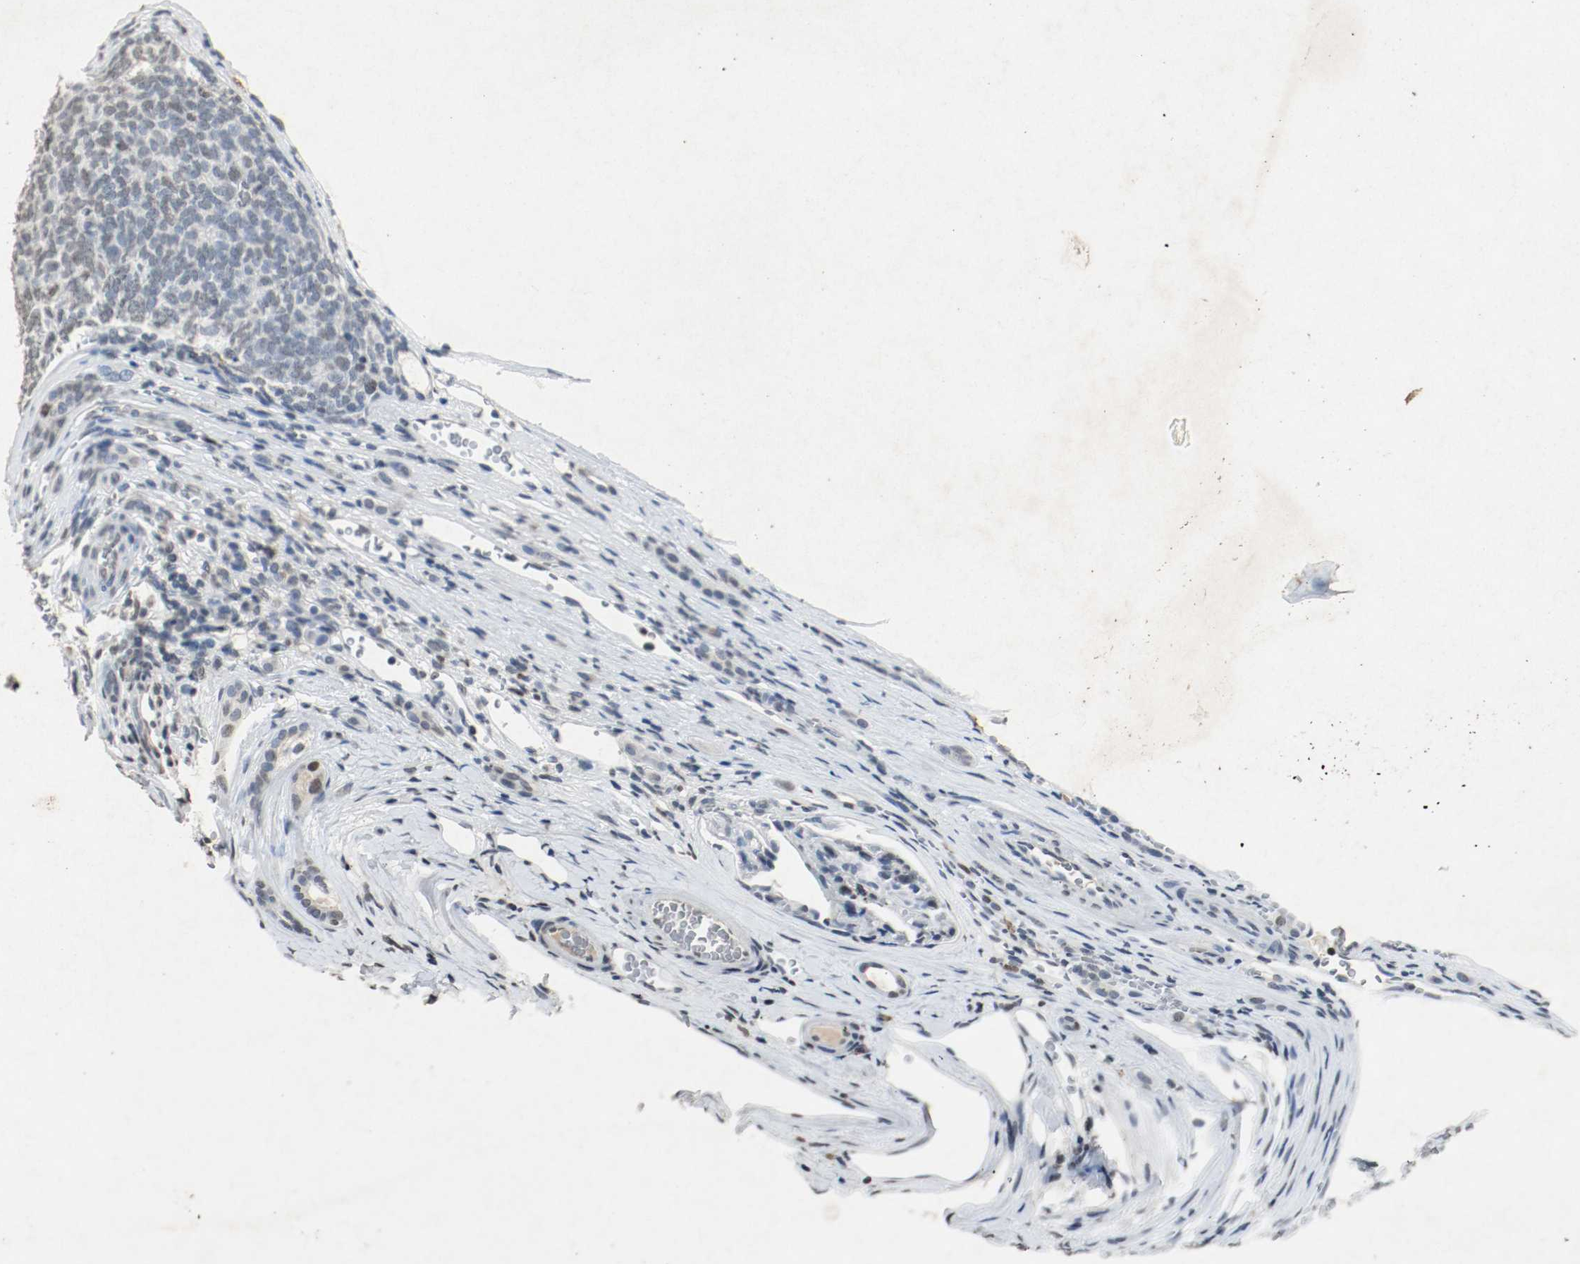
{"staining": {"intensity": "weak", "quantity": "<25%", "location": "nuclear"}, "tissue": "renal cancer", "cell_type": "Tumor cells", "image_type": "cancer", "snomed": [{"axis": "morphology", "description": "Neoplasm, malignant, NOS"}, {"axis": "topography", "description": "Kidney"}], "caption": "DAB immunohistochemical staining of renal cancer demonstrates no significant expression in tumor cells.", "gene": "DNMT1", "patient": {"sex": "male", "age": 28}}